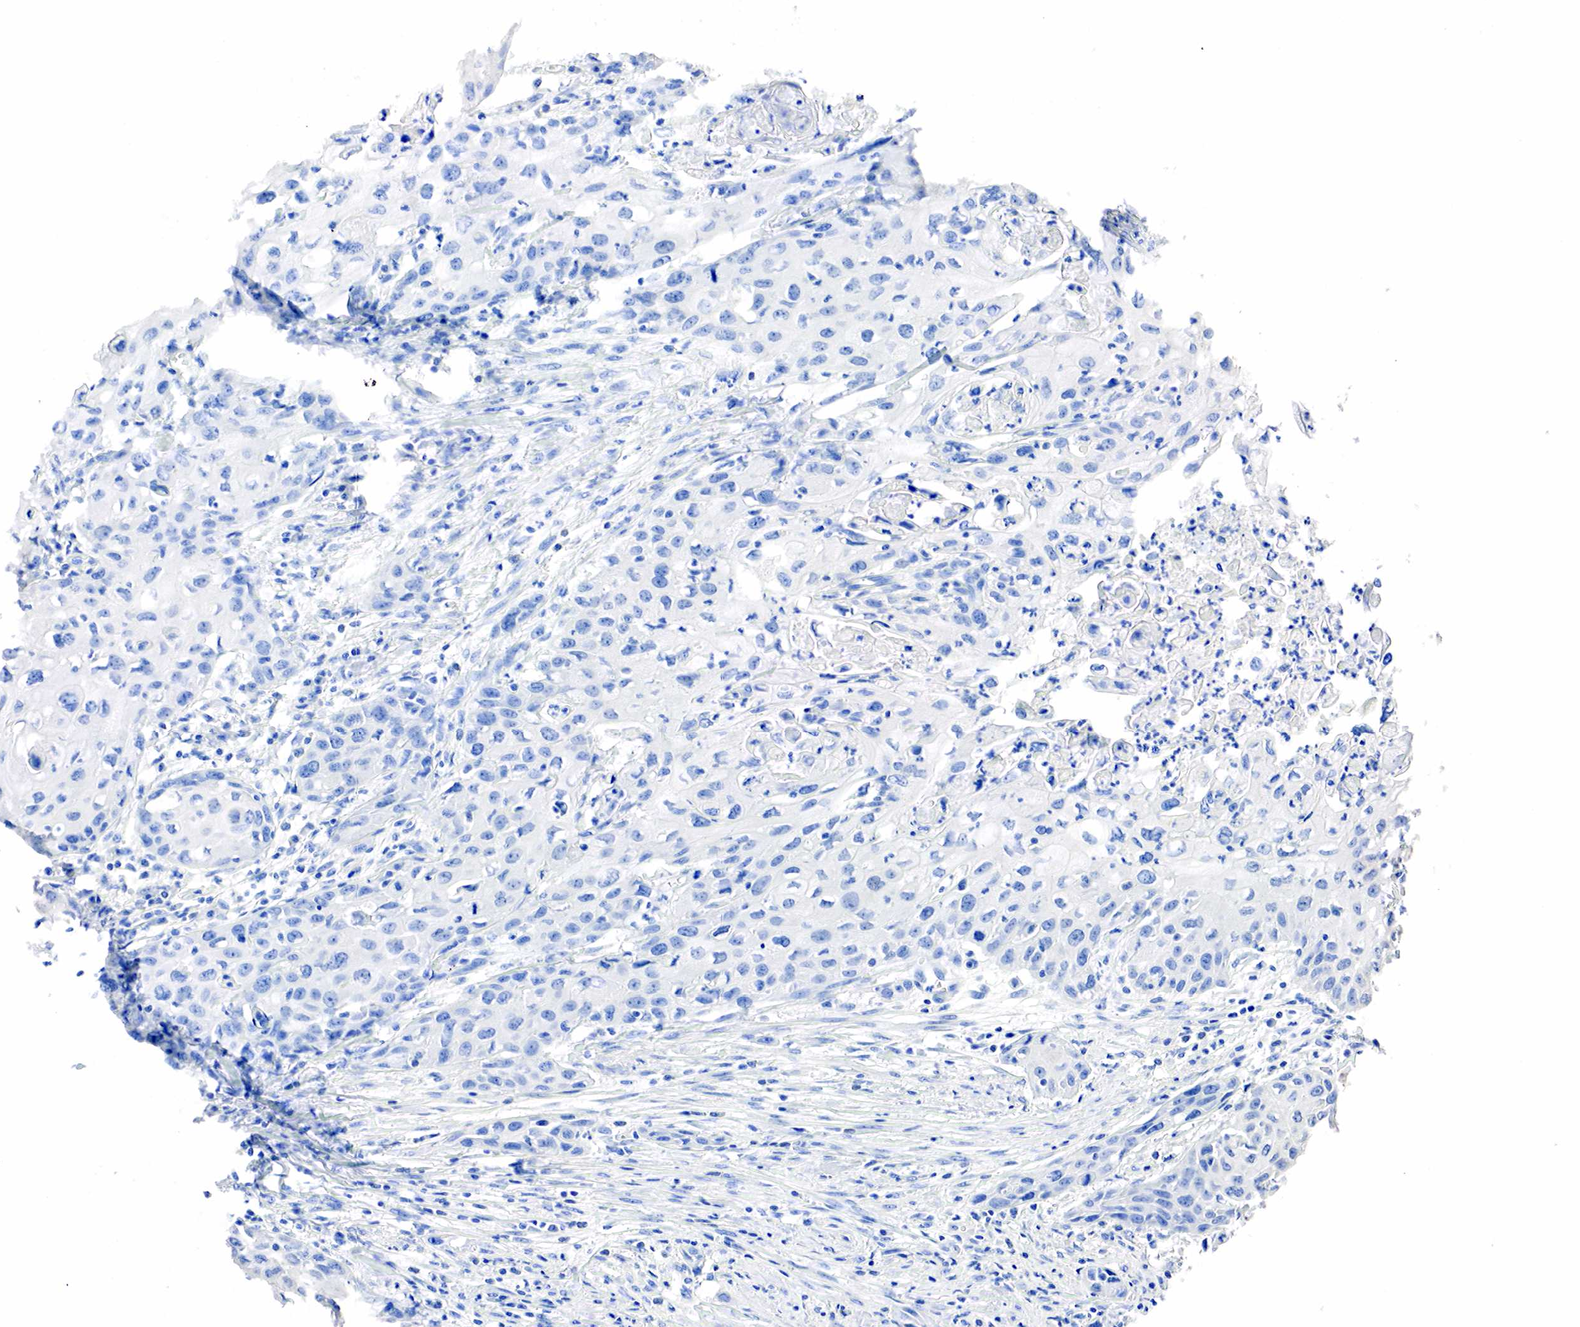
{"staining": {"intensity": "negative", "quantity": "none", "location": "none"}, "tissue": "urothelial cancer", "cell_type": "Tumor cells", "image_type": "cancer", "snomed": [{"axis": "morphology", "description": "Urothelial carcinoma, High grade"}, {"axis": "topography", "description": "Urinary bladder"}], "caption": "Immunohistochemistry of human urothelial carcinoma (high-grade) shows no staining in tumor cells.", "gene": "SST", "patient": {"sex": "male", "age": 54}}